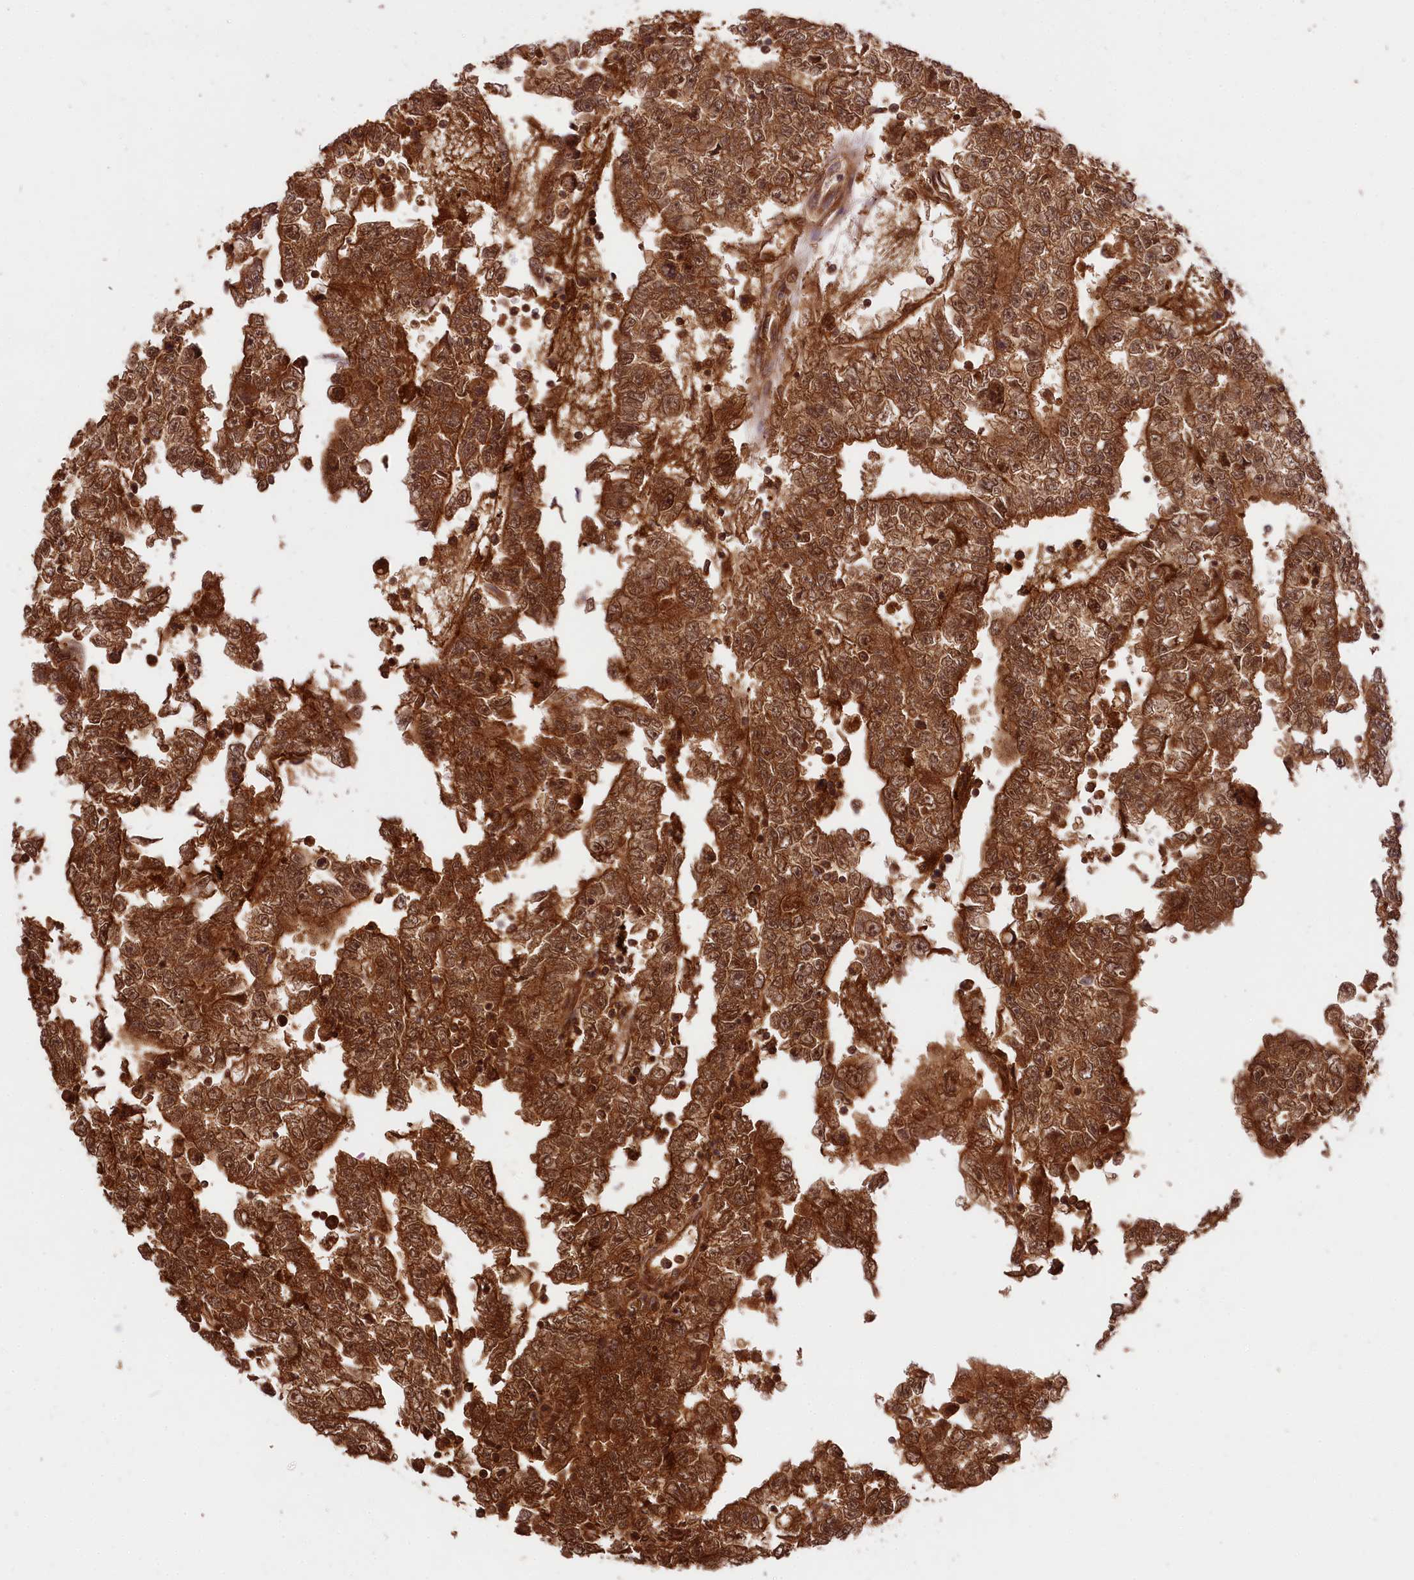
{"staining": {"intensity": "strong", "quantity": ">75%", "location": "cytoplasmic/membranous"}, "tissue": "testis cancer", "cell_type": "Tumor cells", "image_type": "cancer", "snomed": [{"axis": "morphology", "description": "Carcinoma, Embryonal, NOS"}, {"axis": "topography", "description": "Testis"}], "caption": "IHC staining of testis cancer (embryonal carcinoma), which displays high levels of strong cytoplasmic/membranous staining in approximately >75% of tumor cells indicating strong cytoplasmic/membranous protein positivity. The staining was performed using DAB (brown) for protein detection and nuclei were counterstained in hematoxylin (blue).", "gene": "MCF2L2", "patient": {"sex": "male", "age": 25}}